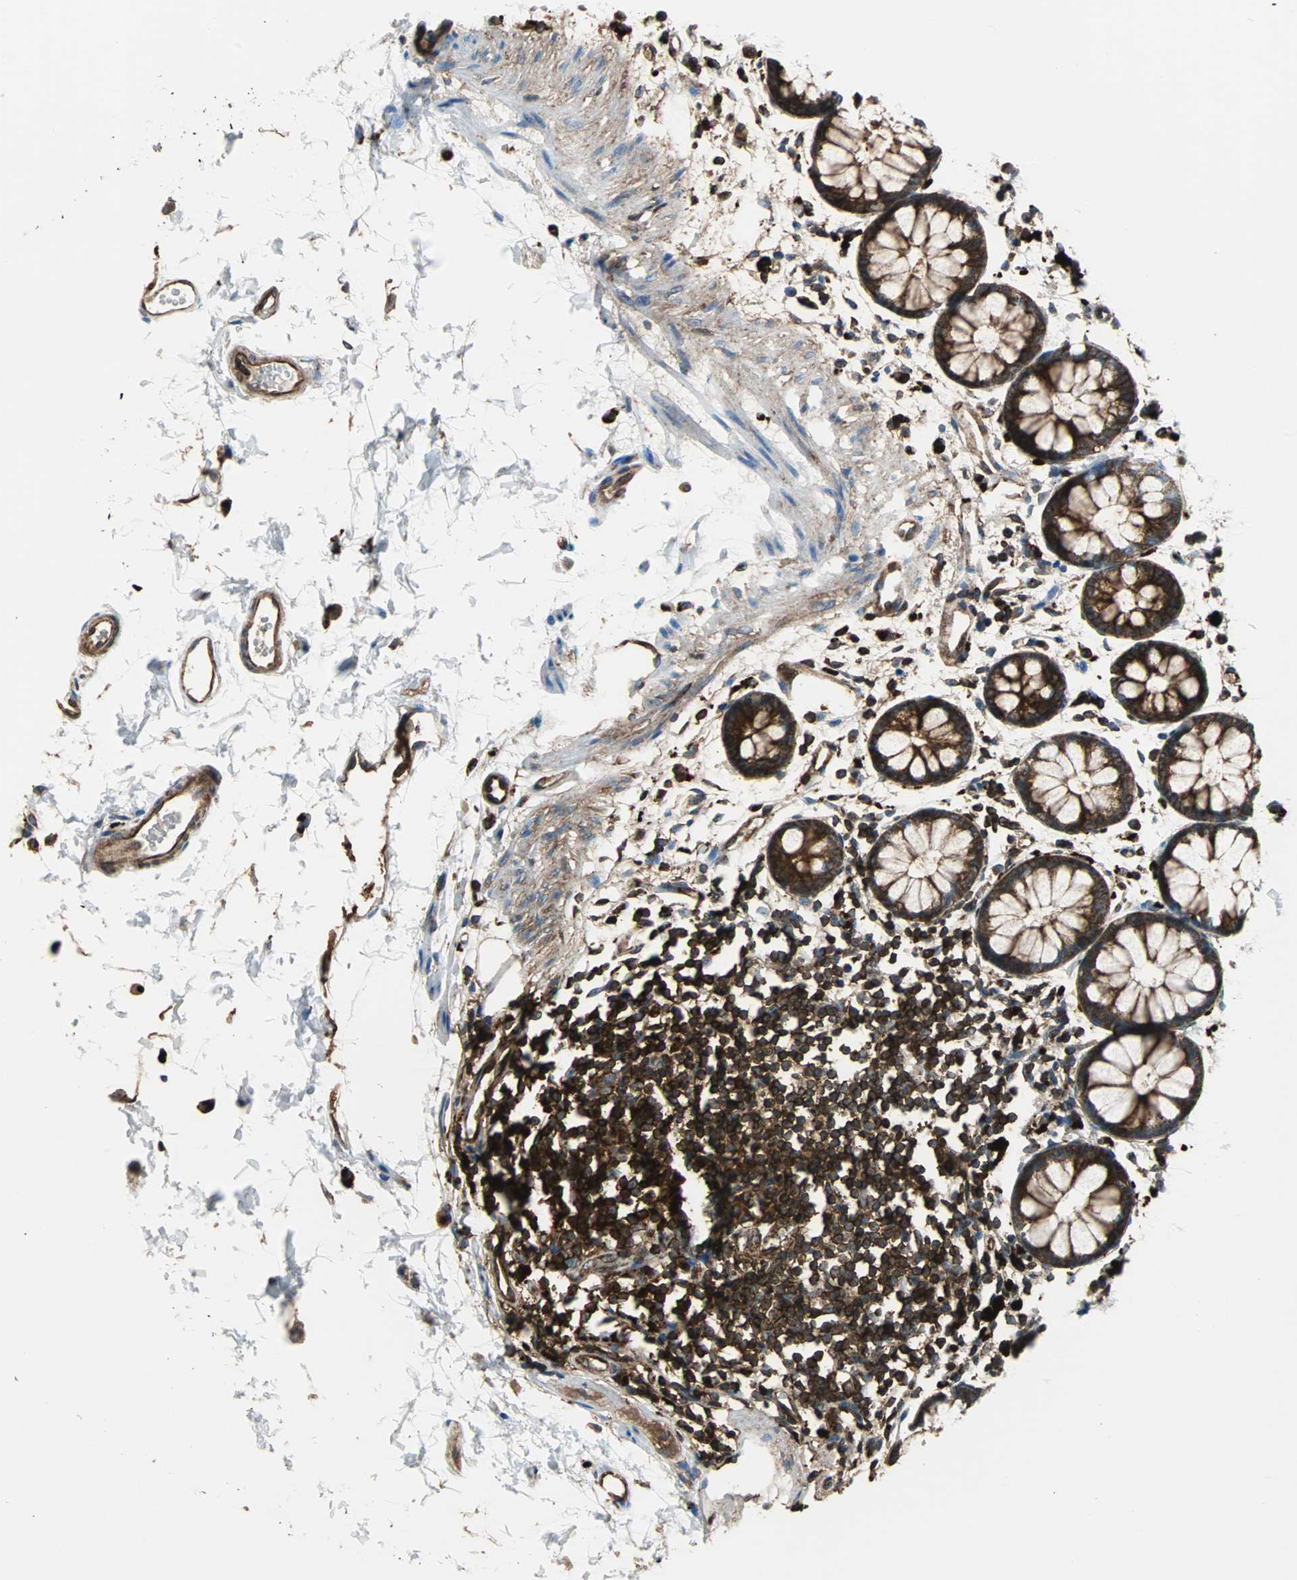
{"staining": {"intensity": "strong", "quantity": "25%-75%", "location": "cytoplasmic/membranous"}, "tissue": "rectum", "cell_type": "Glandular cells", "image_type": "normal", "snomed": [{"axis": "morphology", "description": "Normal tissue, NOS"}, {"axis": "topography", "description": "Rectum"}], "caption": "Protein expression analysis of normal human rectum reveals strong cytoplasmic/membranous positivity in approximately 25%-75% of glandular cells. The staining was performed using DAB (3,3'-diaminobenzidine), with brown indicating positive protein expression. Nuclei are stained blue with hematoxylin.", "gene": "RELA", "patient": {"sex": "female", "age": 66}}